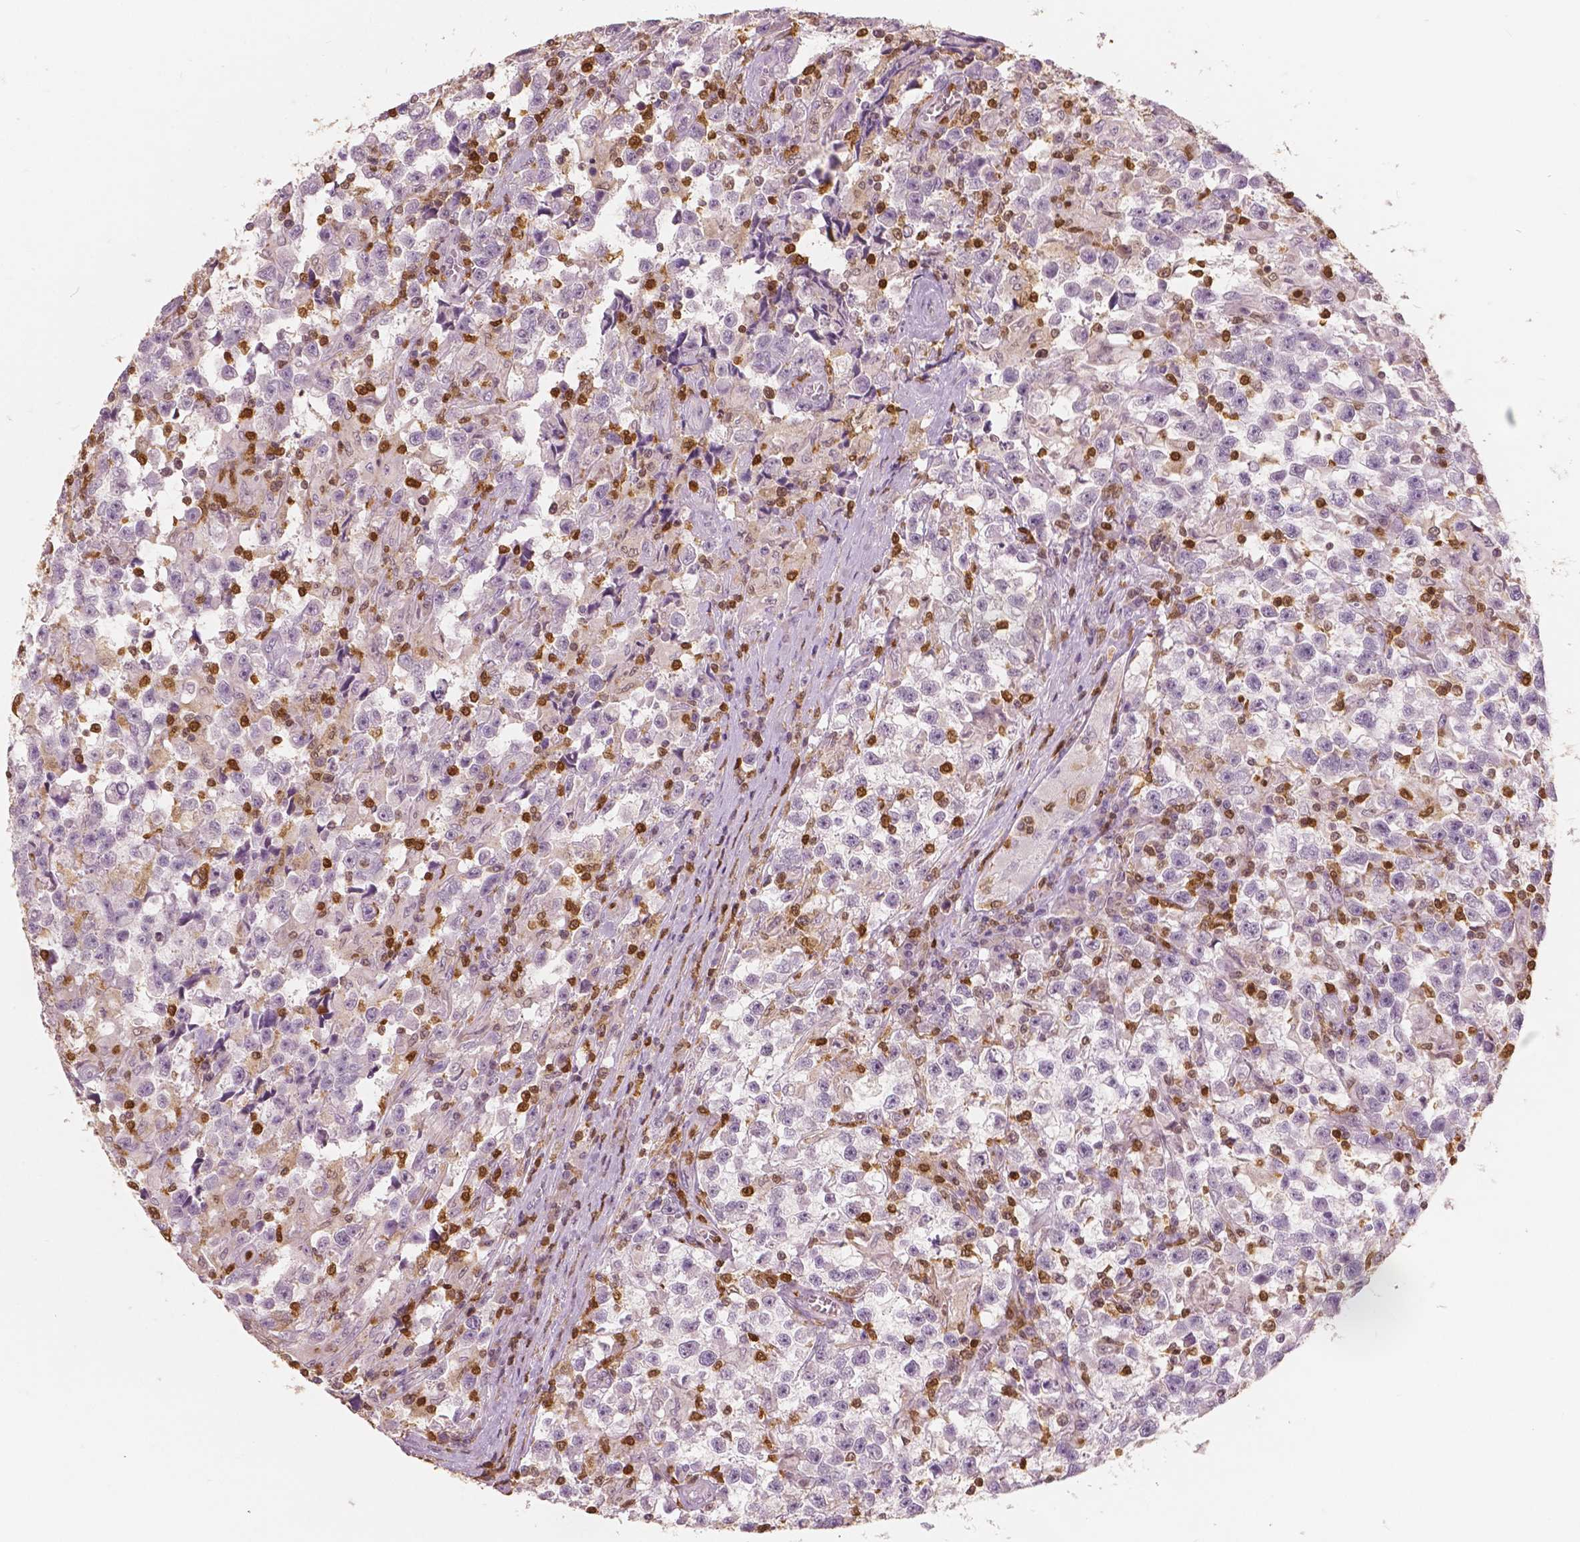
{"staining": {"intensity": "negative", "quantity": "none", "location": "none"}, "tissue": "testis cancer", "cell_type": "Tumor cells", "image_type": "cancer", "snomed": [{"axis": "morphology", "description": "Seminoma, NOS"}, {"axis": "topography", "description": "Testis"}], "caption": "An immunohistochemistry (IHC) image of testis cancer is shown. There is no staining in tumor cells of testis cancer. The staining was performed using DAB to visualize the protein expression in brown, while the nuclei were stained in blue with hematoxylin (Magnification: 20x).", "gene": "S100A4", "patient": {"sex": "male", "age": 31}}